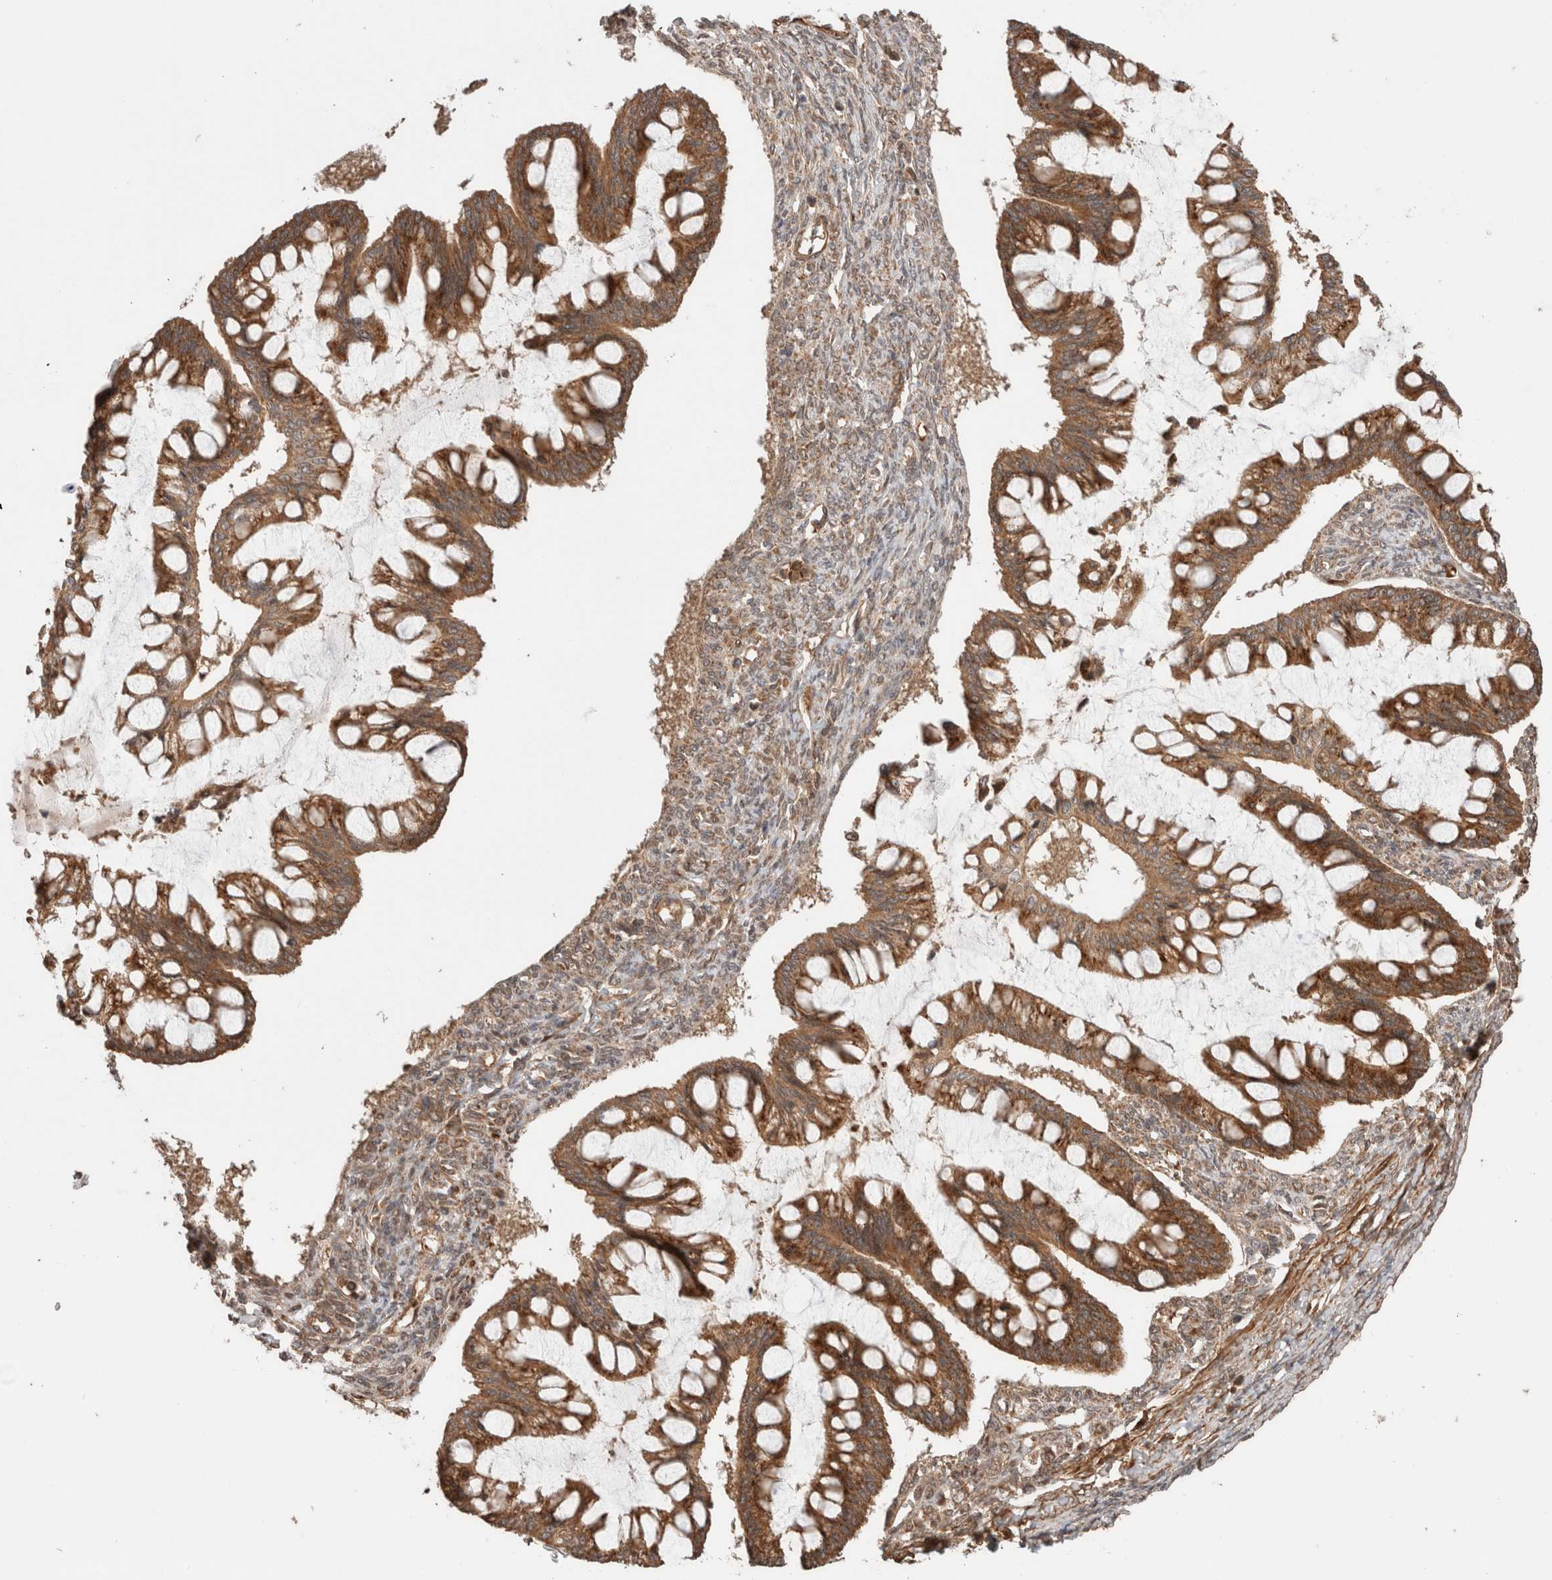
{"staining": {"intensity": "strong", "quantity": ">75%", "location": "cytoplasmic/membranous"}, "tissue": "ovarian cancer", "cell_type": "Tumor cells", "image_type": "cancer", "snomed": [{"axis": "morphology", "description": "Cystadenocarcinoma, mucinous, NOS"}, {"axis": "topography", "description": "Ovary"}], "caption": "Brown immunohistochemical staining in ovarian cancer shows strong cytoplasmic/membranous positivity in about >75% of tumor cells.", "gene": "ZNF649", "patient": {"sex": "female", "age": 73}}